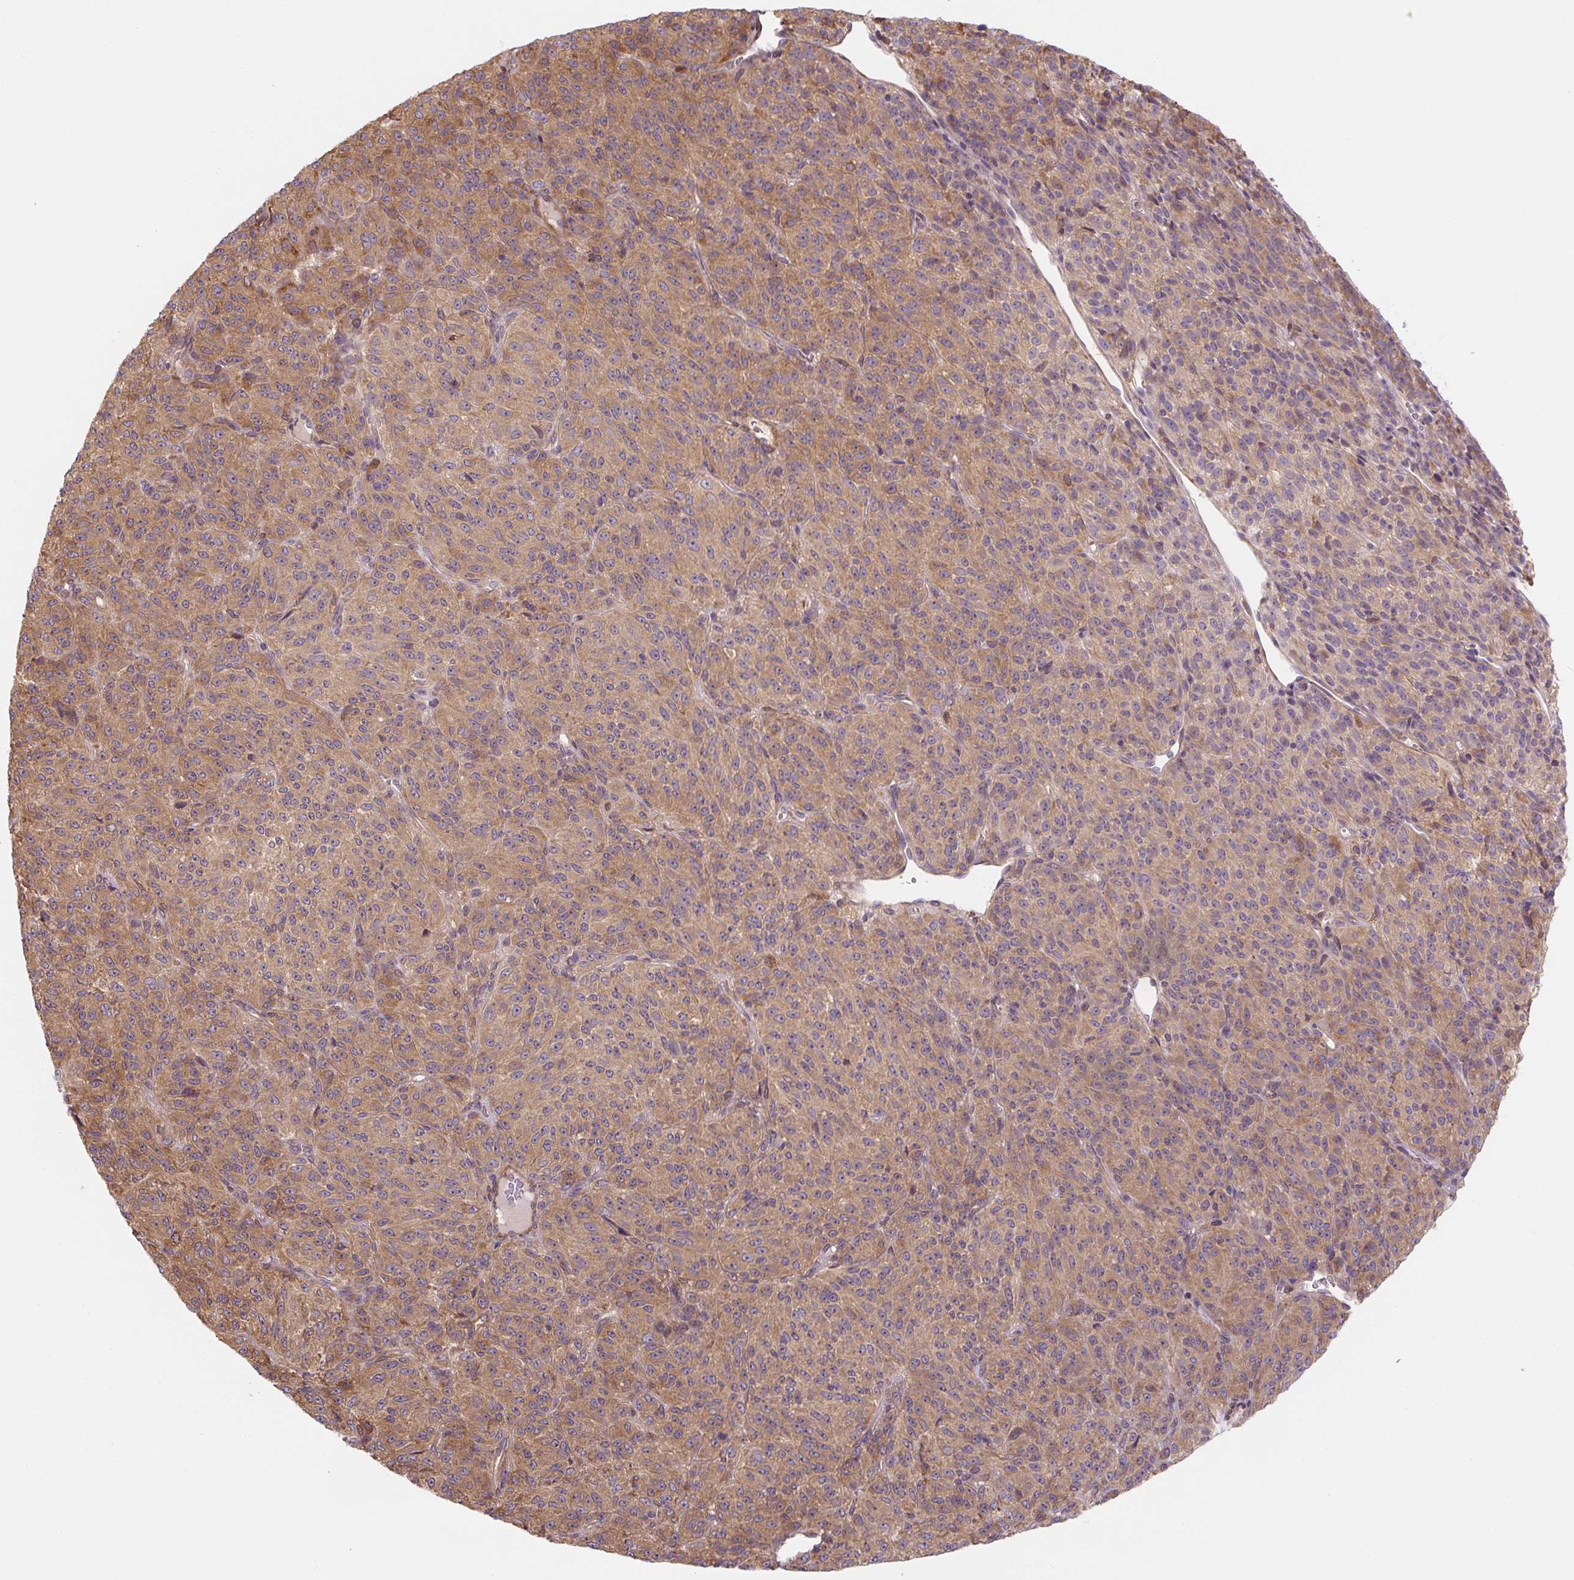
{"staining": {"intensity": "moderate", "quantity": ">75%", "location": "cytoplasmic/membranous"}, "tissue": "melanoma", "cell_type": "Tumor cells", "image_type": "cancer", "snomed": [{"axis": "morphology", "description": "Malignant melanoma, Metastatic site"}, {"axis": "topography", "description": "Brain"}], "caption": "Moderate cytoplasmic/membranous expression is seen in about >75% of tumor cells in melanoma. The staining was performed using DAB, with brown indicating positive protein expression. Nuclei are stained blue with hematoxylin.", "gene": "RASA1", "patient": {"sex": "female", "age": 56}}